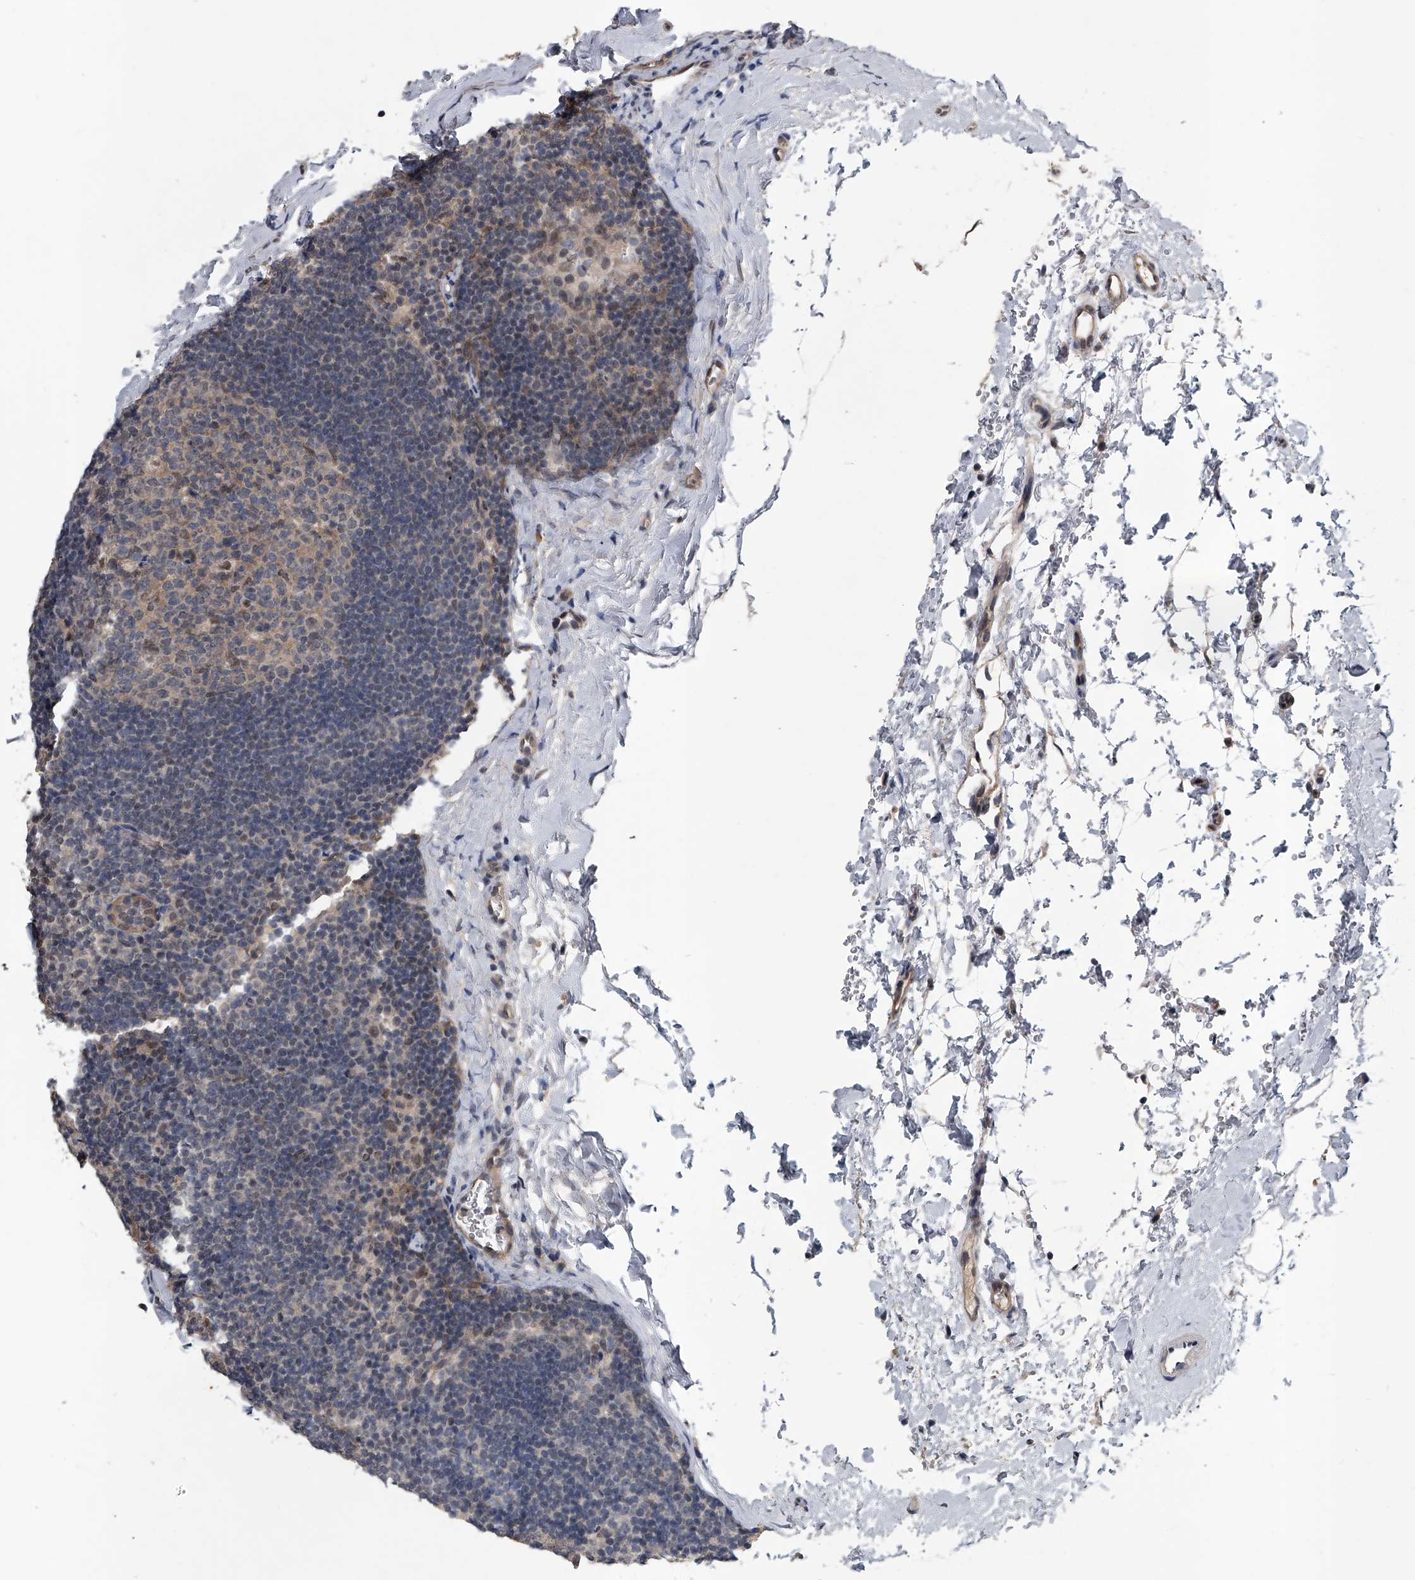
{"staining": {"intensity": "negative", "quantity": "none", "location": "none"}, "tissue": "lymph node", "cell_type": "Germinal center cells", "image_type": "normal", "snomed": [{"axis": "morphology", "description": "Normal tissue, NOS"}, {"axis": "topography", "description": "Lymph node"}], "caption": "Immunohistochemical staining of benign human lymph node demonstrates no significant staining in germinal center cells. Nuclei are stained in blue.", "gene": "SLC12A8", "patient": {"sex": "female", "age": 22}}